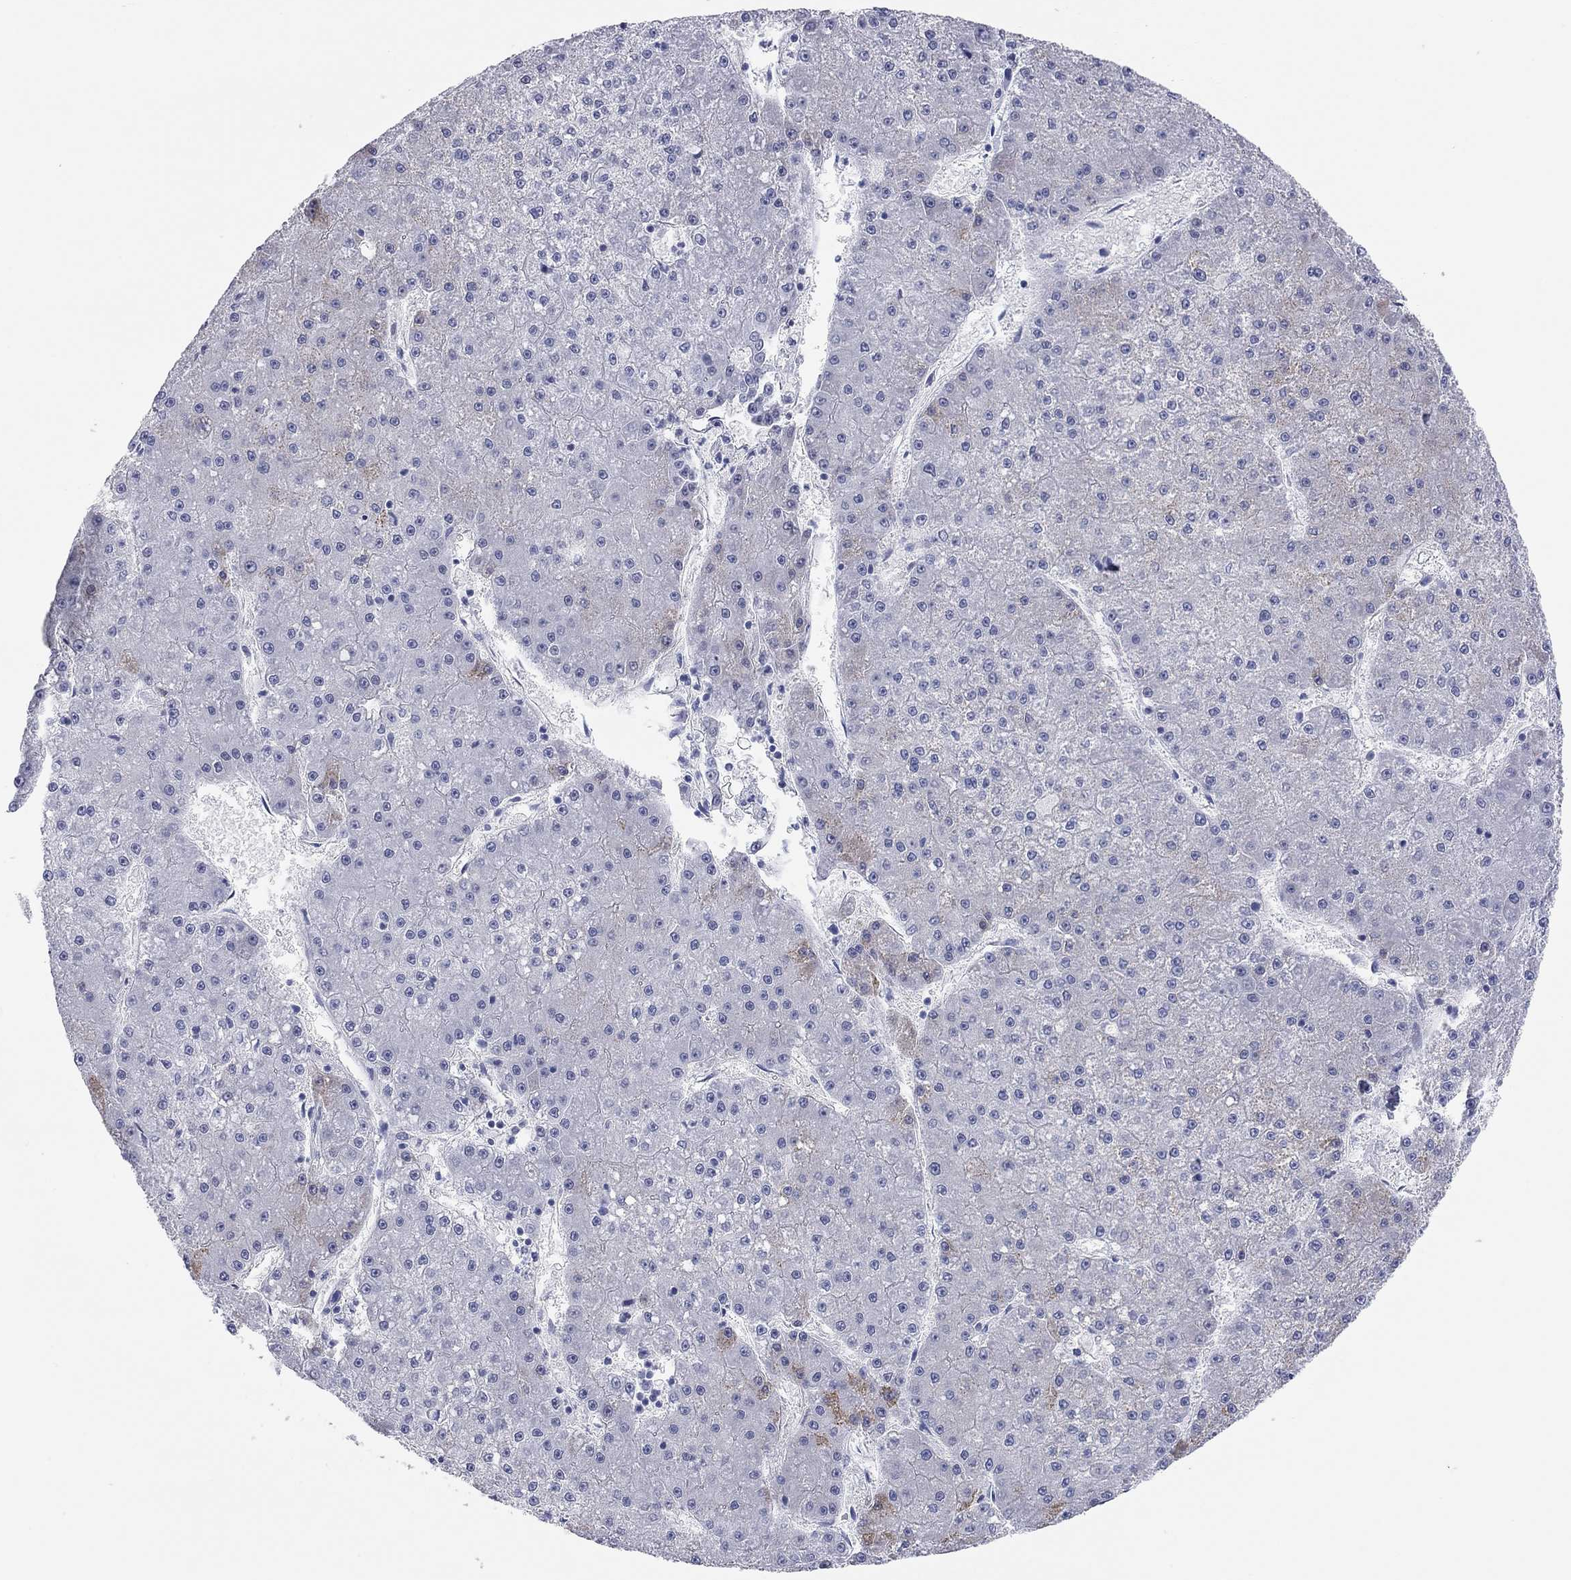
{"staining": {"intensity": "moderate", "quantity": "<25%", "location": "cytoplasmic/membranous"}, "tissue": "liver cancer", "cell_type": "Tumor cells", "image_type": "cancer", "snomed": [{"axis": "morphology", "description": "Carcinoma, Hepatocellular, NOS"}, {"axis": "topography", "description": "Liver"}], "caption": "Immunohistochemistry micrograph of neoplastic tissue: human liver cancer stained using IHC exhibits low levels of moderate protein expression localized specifically in the cytoplasmic/membranous of tumor cells, appearing as a cytoplasmic/membranous brown color.", "gene": "TMEM221", "patient": {"sex": "male", "age": 73}}